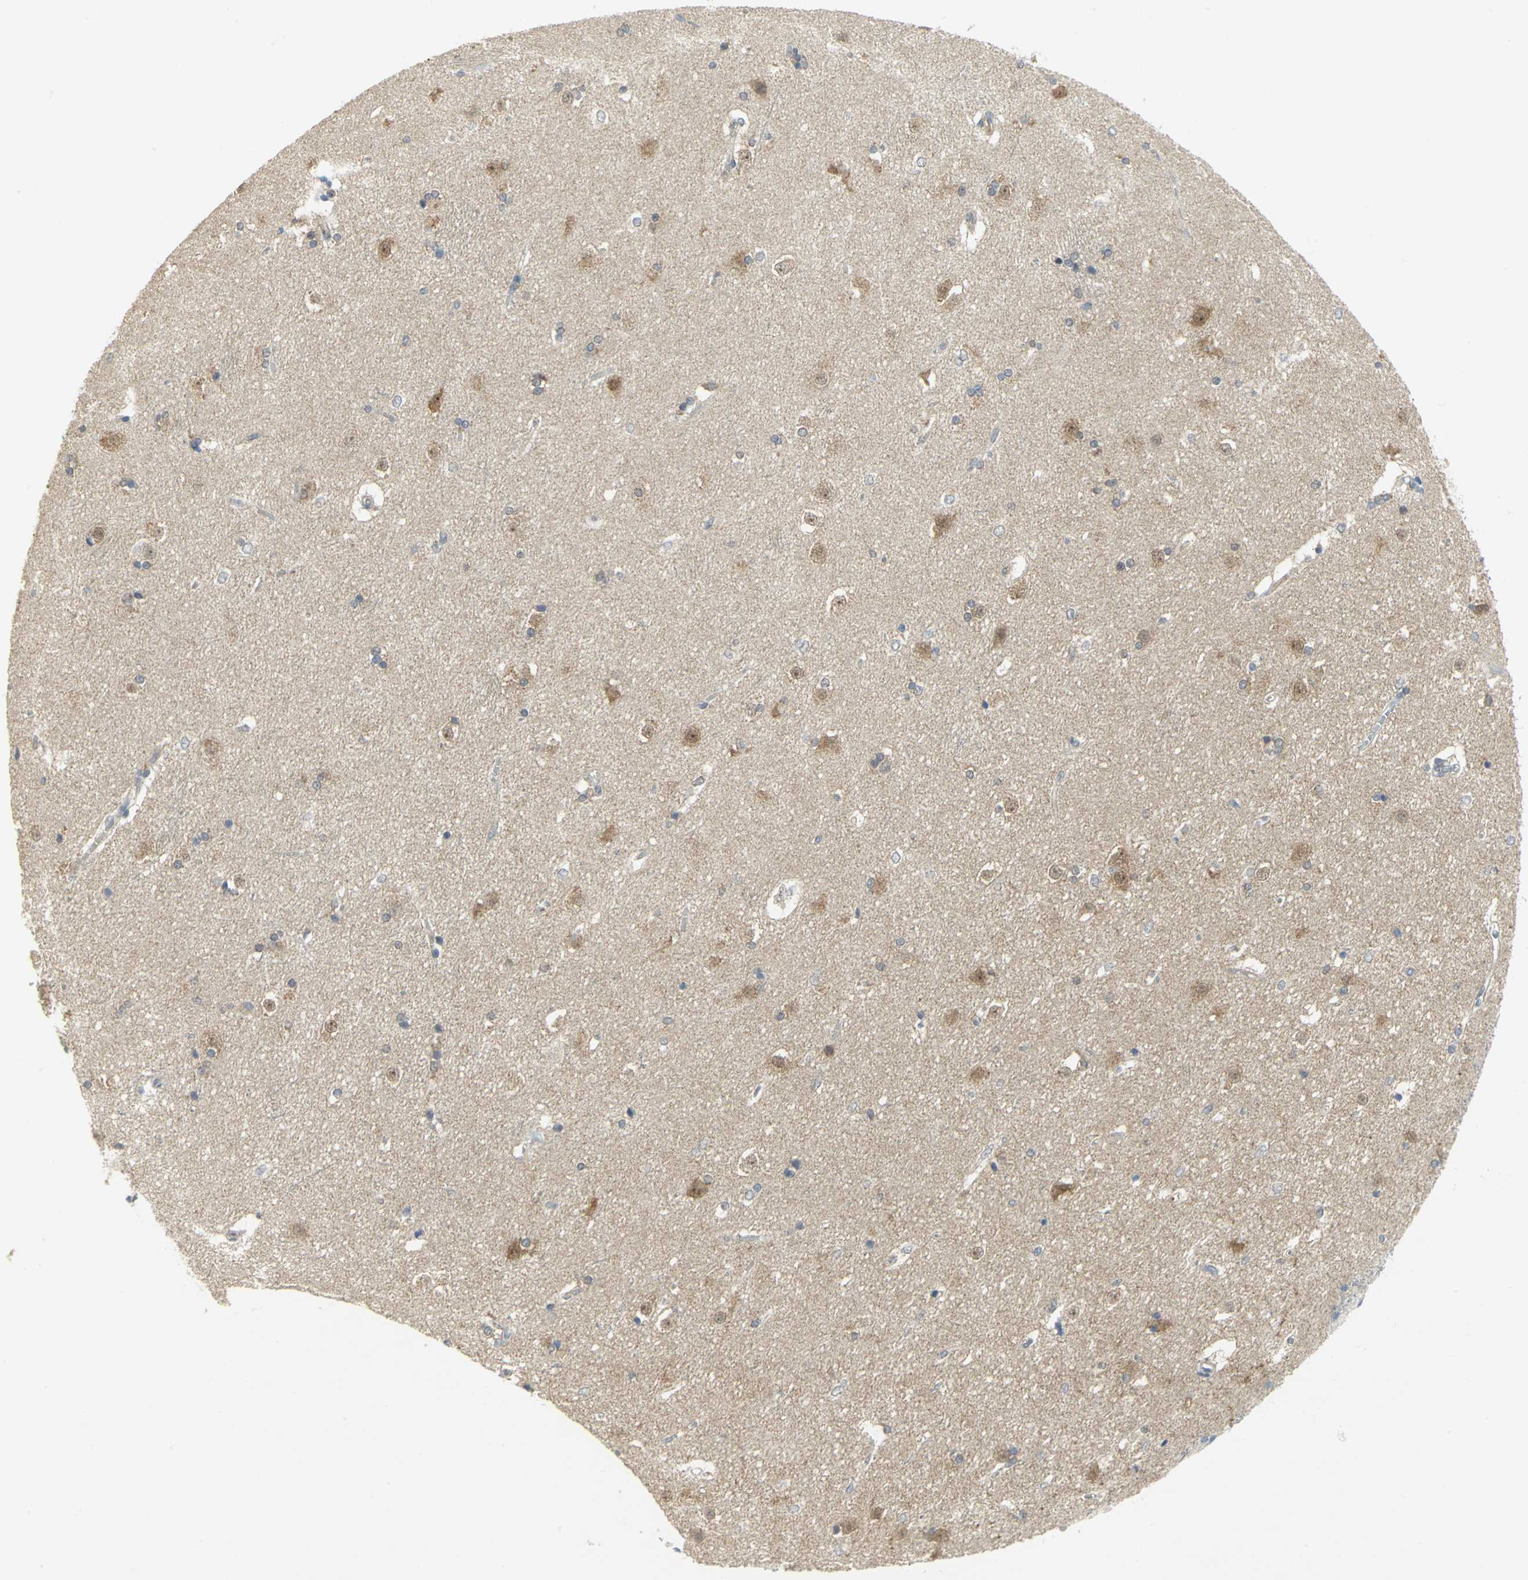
{"staining": {"intensity": "moderate", "quantity": "<25%", "location": "cytoplasmic/membranous"}, "tissue": "caudate", "cell_type": "Glial cells", "image_type": "normal", "snomed": [{"axis": "morphology", "description": "Normal tissue, NOS"}, {"axis": "topography", "description": "Lateral ventricle wall"}], "caption": "Human caudate stained with a protein marker demonstrates moderate staining in glial cells.", "gene": "PPIA", "patient": {"sex": "female", "age": 19}}